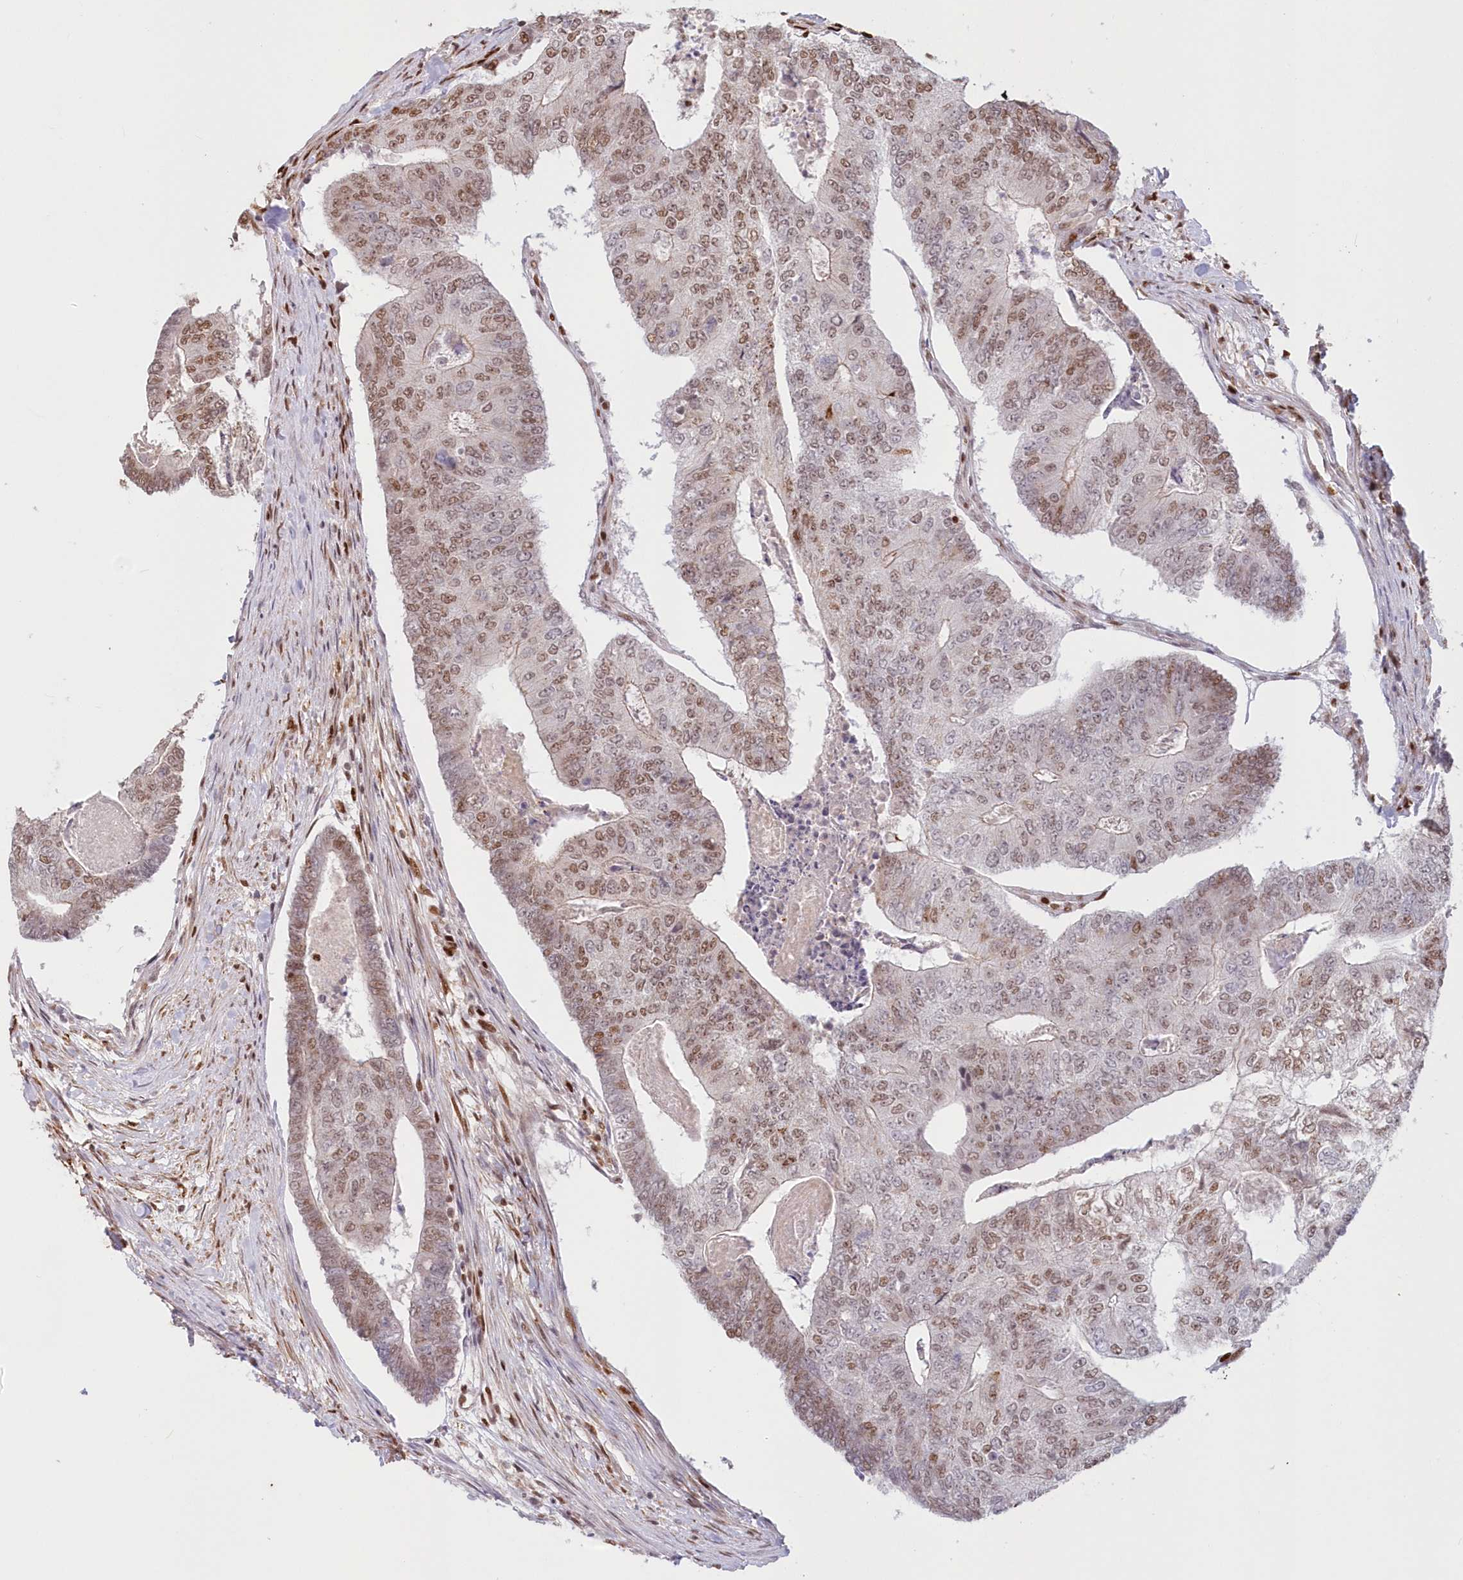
{"staining": {"intensity": "moderate", "quantity": ">75%", "location": "nuclear"}, "tissue": "colorectal cancer", "cell_type": "Tumor cells", "image_type": "cancer", "snomed": [{"axis": "morphology", "description": "Adenocarcinoma, NOS"}, {"axis": "topography", "description": "Colon"}], "caption": "Approximately >75% of tumor cells in colorectal cancer exhibit moderate nuclear protein positivity as visualized by brown immunohistochemical staining.", "gene": "POLR2B", "patient": {"sex": "female", "age": 67}}